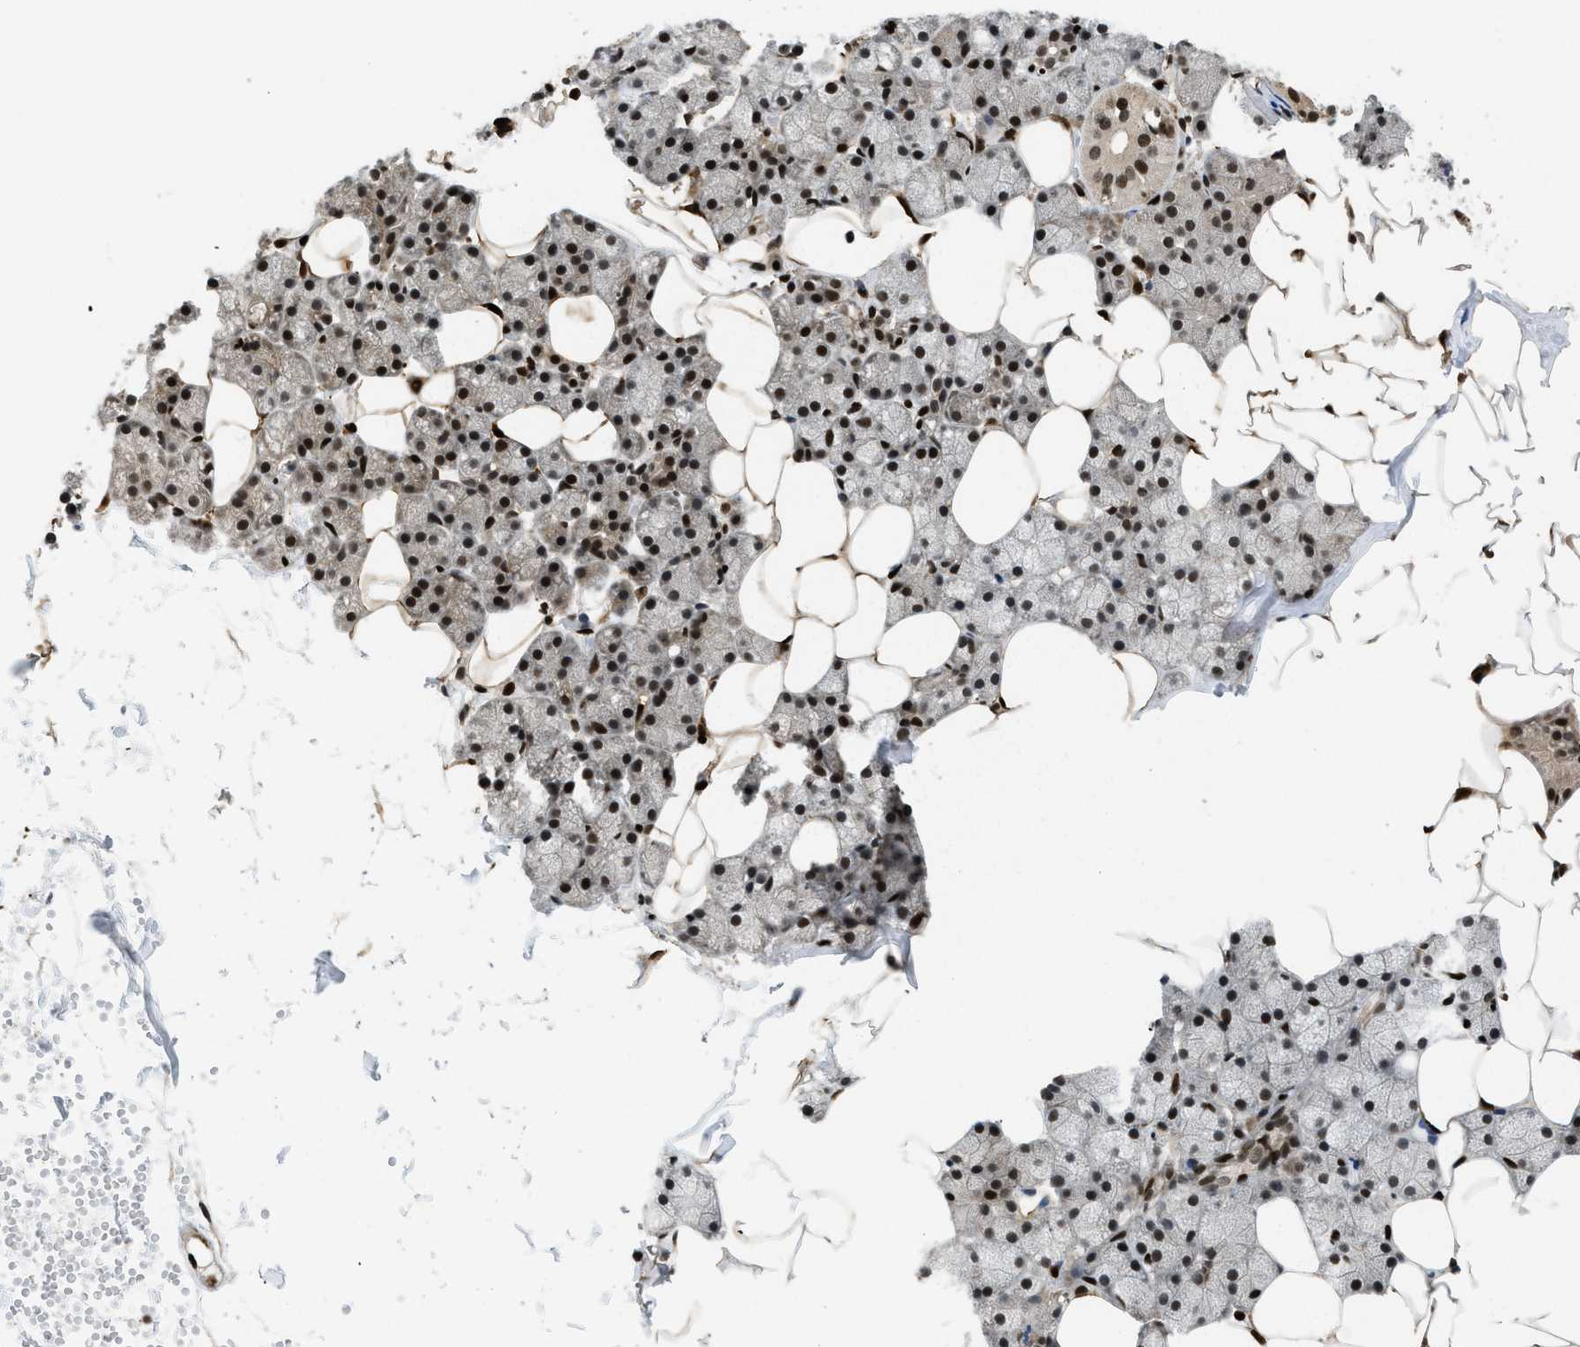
{"staining": {"intensity": "strong", "quantity": "25%-75%", "location": "nuclear"}, "tissue": "salivary gland", "cell_type": "Glandular cells", "image_type": "normal", "snomed": [{"axis": "morphology", "description": "Normal tissue, NOS"}, {"axis": "topography", "description": "Salivary gland"}], "caption": "Salivary gland stained with a brown dye exhibits strong nuclear positive positivity in about 25%-75% of glandular cells.", "gene": "RFX5", "patient": {"sex": "female", "age": 33}}